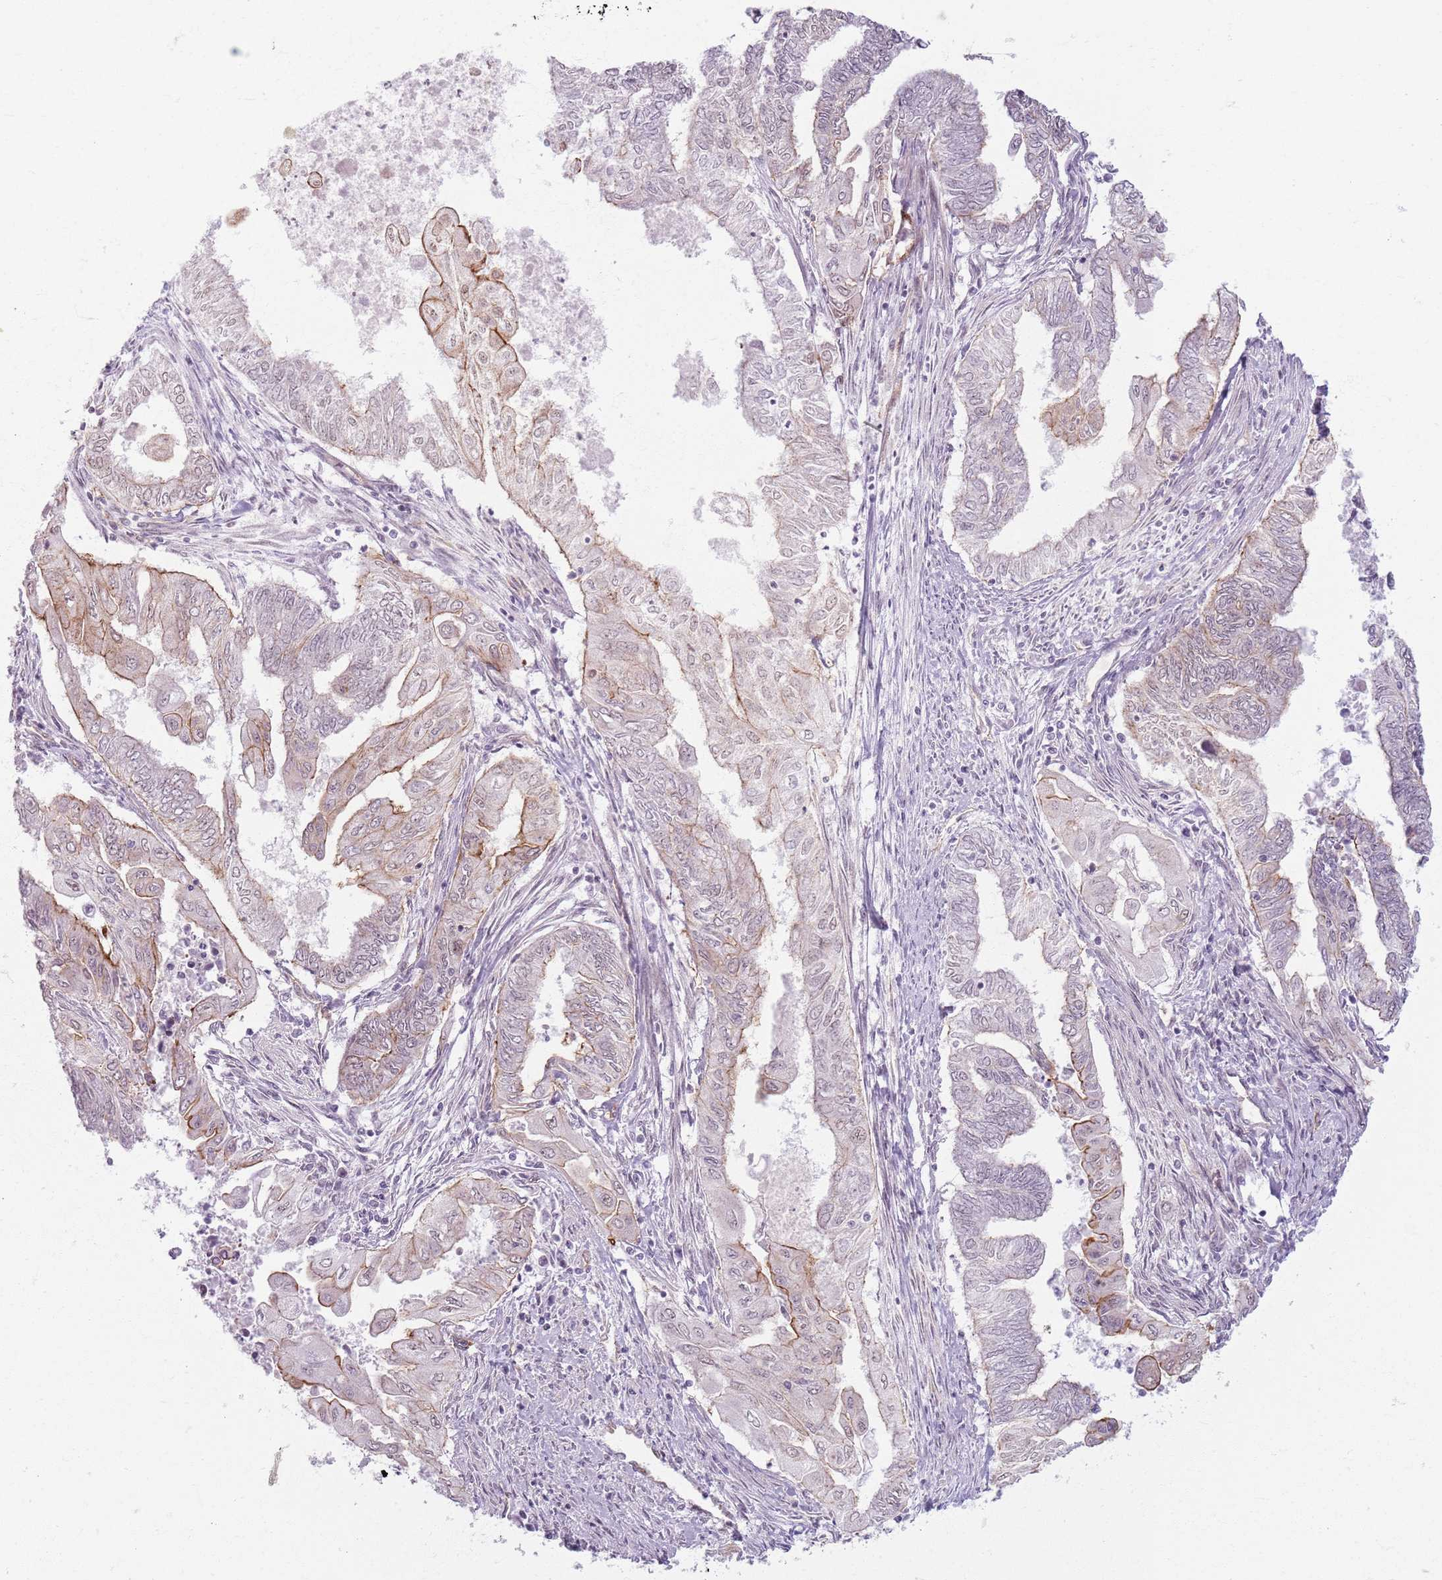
{"staining": {"intensity": "moderate", "quantity": "<25%", "location": "cytoplasmic/membranous"}, "tissue": "endometrial cancer", "cell_type": "Tumor cells", "image_type": "cancer", "snomed": [{"axis": "morphology", "description": "Adenocarcinoma, NOS"}, {"axis": "topography", "description": "Uterus"}, {"axis": "topography", "description": "Endometrium"}], "caption": "Human endometrial cancer stained for a protein (brown) demonstrates moderate cytoplasmic/membranous positive staining in approximately <25% of tumor cells.", "gene": "KCNA5", "patient": {"sex": "female", "age": 70}}